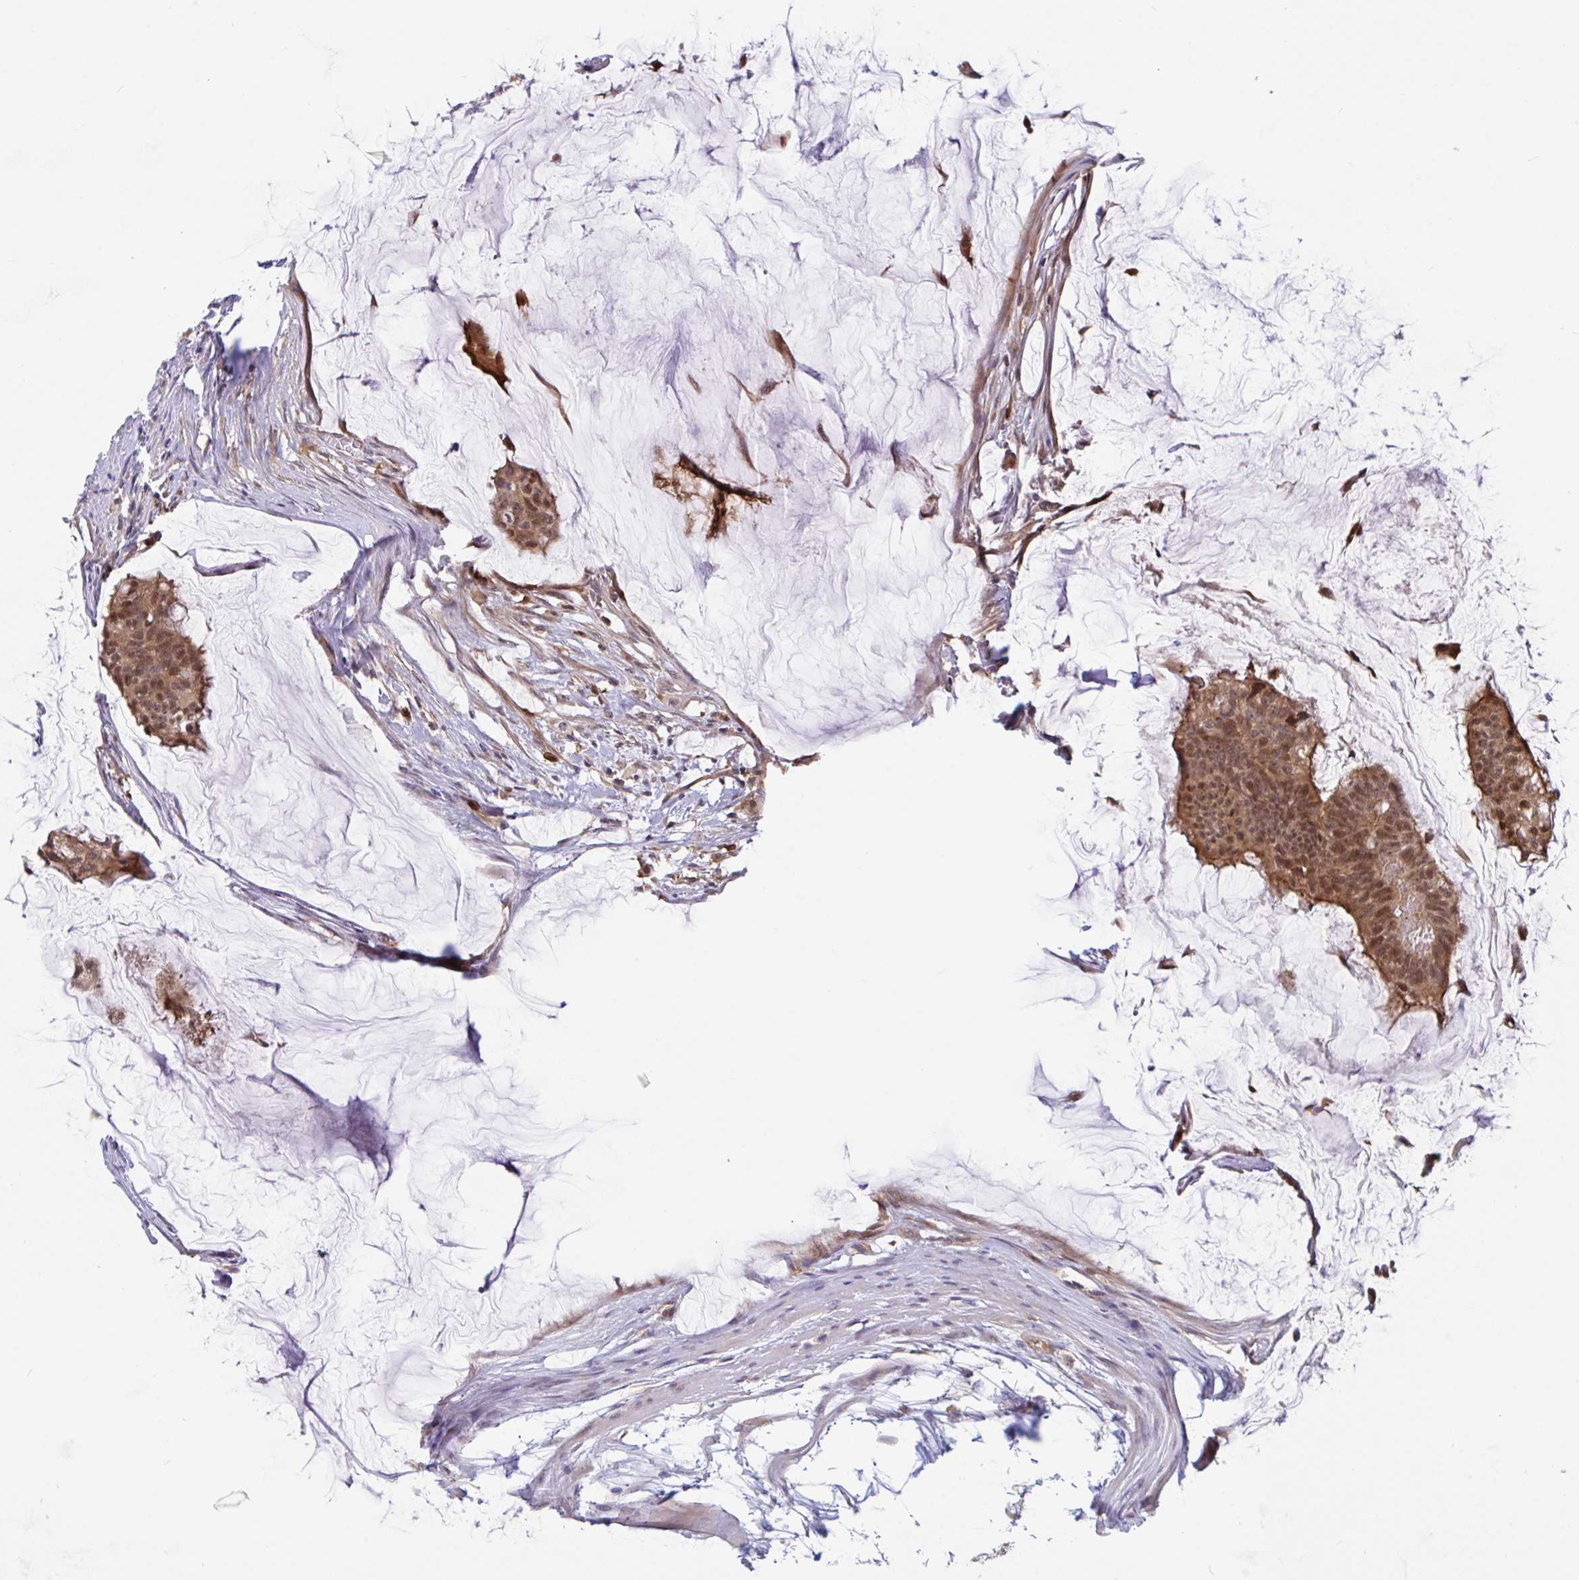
{"staining": {"intensity": "moderate", "quantity": ">75%", "location": "cytoplasmic/membranous,nuclear"}, "tissue": "colorectal cancer", "cell_type": "Tumor cells", "image_type": "cancer", "snomed": [{"axis": "morphology", "description": "Adenocarcinoma, NOS"}, {"axis": "topography", "description": "Colon"}], "caption": "Brown immunohistochemical staining in colorectal cancer shows moderate cytoplasmic/membranous and nuclear staining in approximately >75% of tumor cells.", "gene": "LMNTD2", "patient": {"sex": "male", "age": 62}}